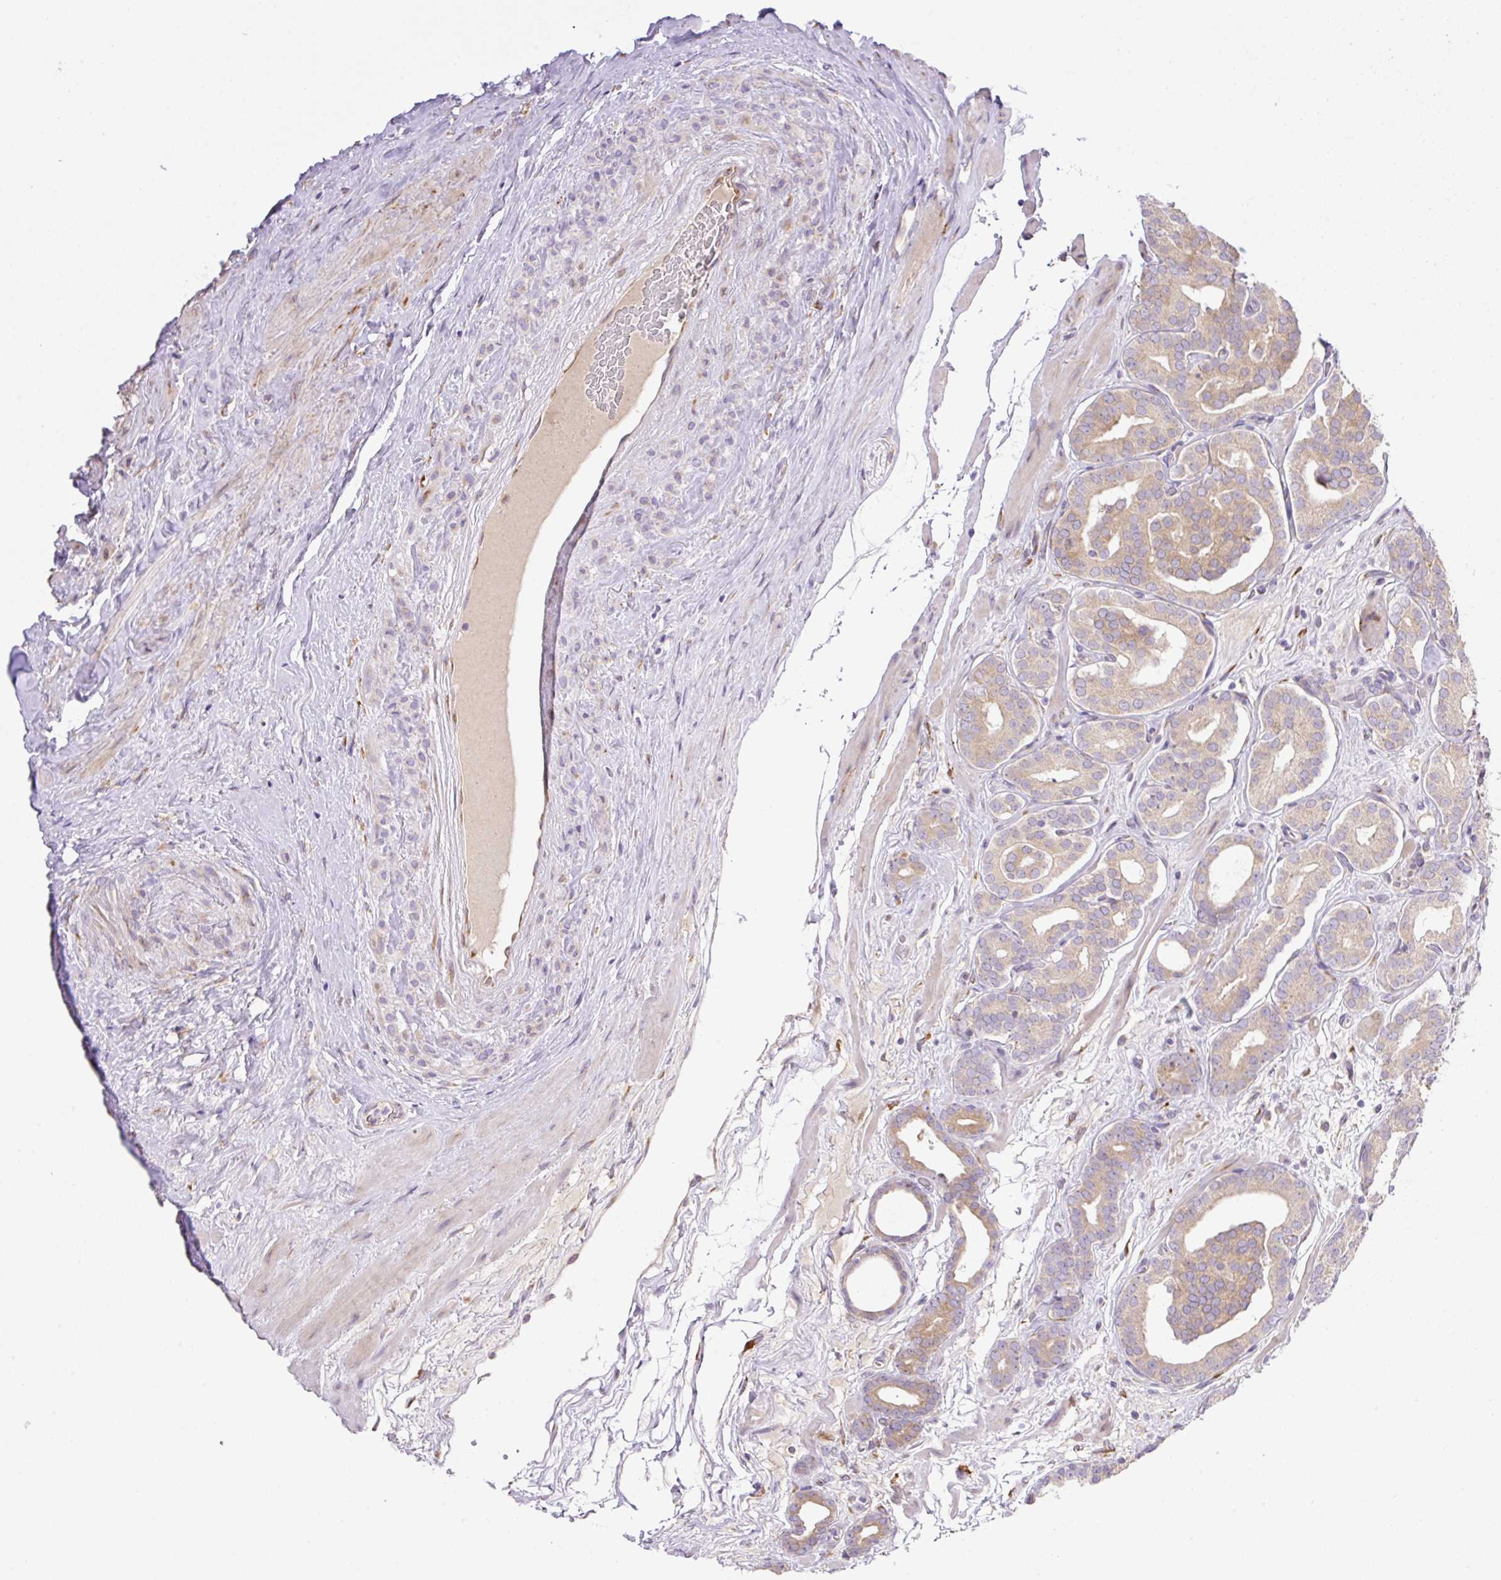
{"staining": {"intensity": "weak", "quantity": "25%-75%", "location": "cytoplasmic/membranous"}, "tissue": "prostate cancer", "cell_type": "Tumor cells", "image_type": "cancer", "snomed": [{"axis": "morphology", "description": "Adenocarcinoma, High grade"}, {"axis": "topography", "description": "Prostate"}], "caption": "Prostate cancer (adenocarcinoma (high-grade)) was stained to show a protein in brown. There is low levels of weak cytoplasmic/membranous staining in approximately 25%-75% of tumor cells. Ihc stains the protein of interest in brown and the nuclei are stained blue.", "gene": "POFUT1", "patient": {"sex": "male", "age": 66}}